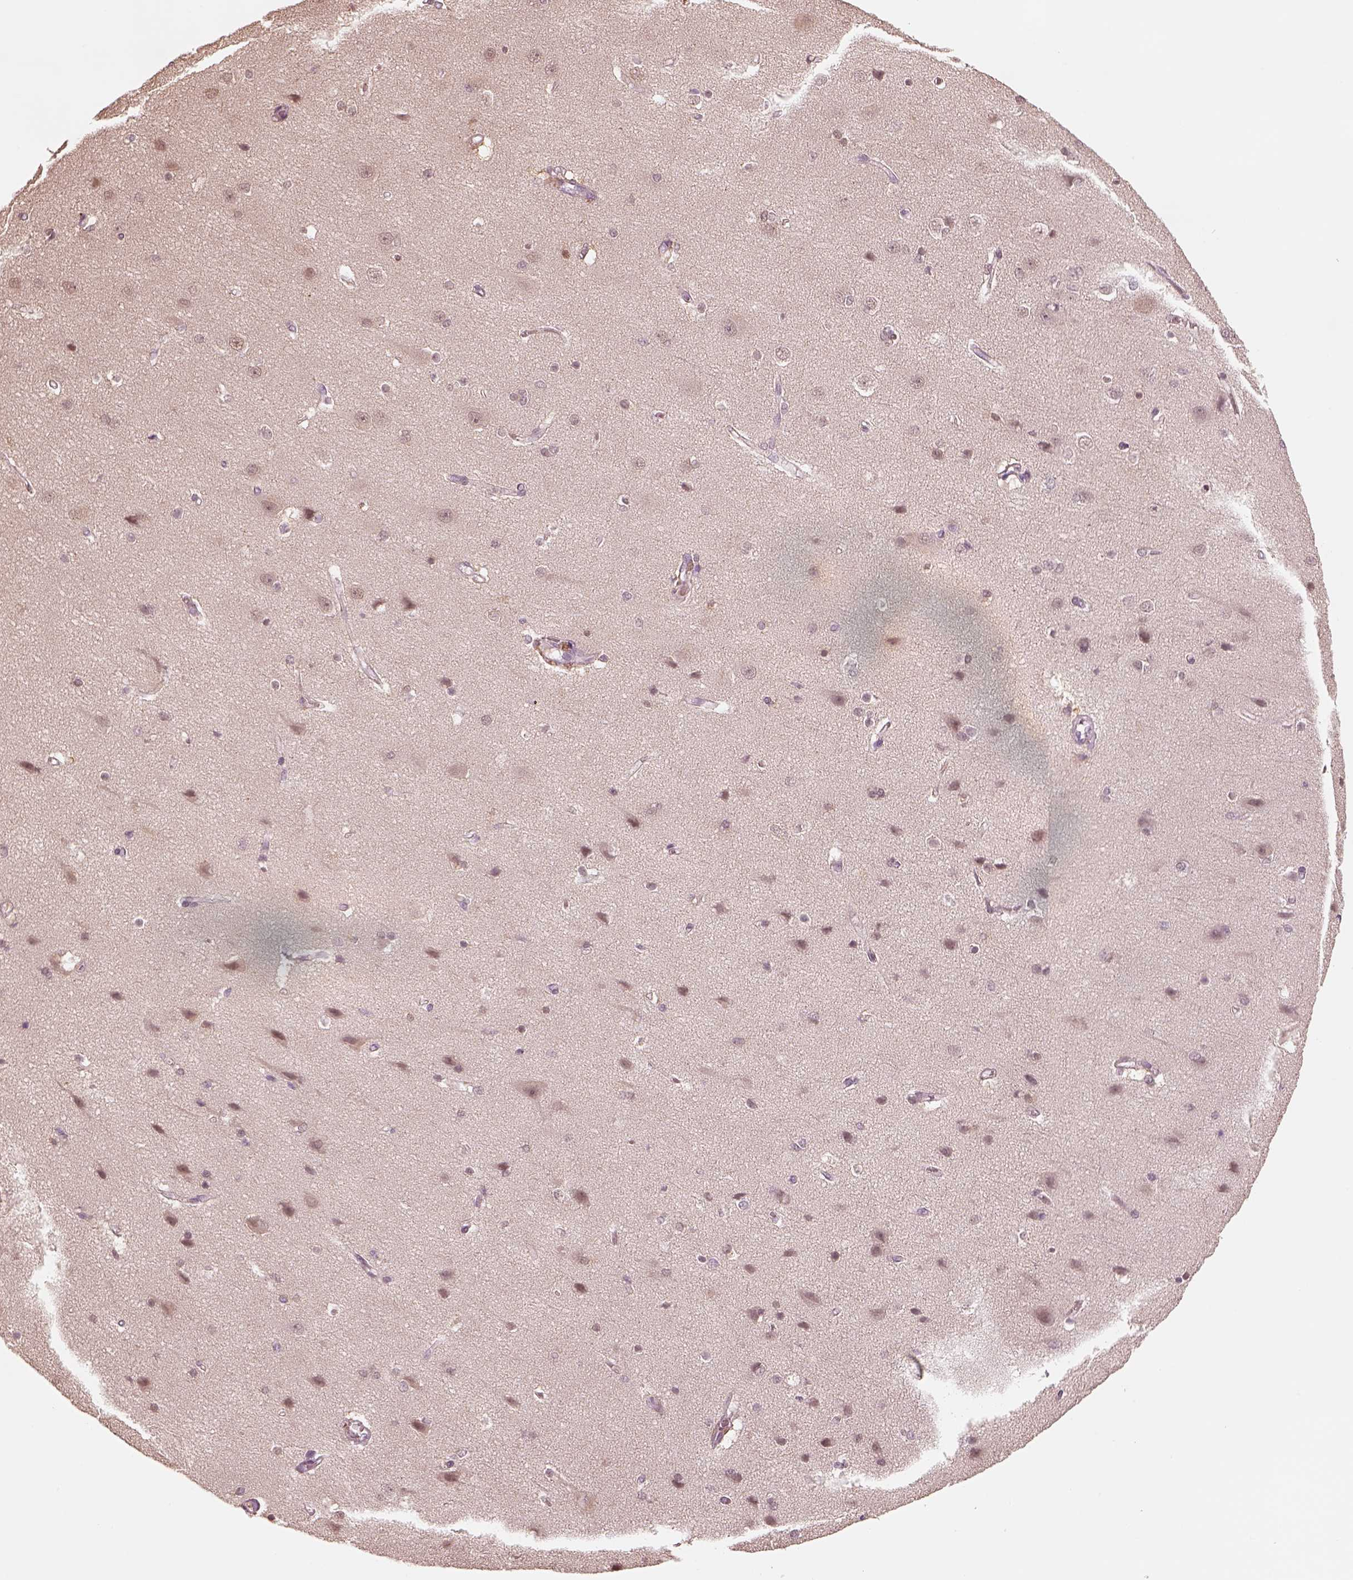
{"staining": {"intensity": "negative", "quantity": "none", "location": "none"}, "tissue": "cerebral cortex", "cell_type": "Endothelial cells", "image_type": "normal", "snomed": [{"axis": "morphology", "description": "Normal tissue, NOS"}, {"axis": "topography", "description": "Cerebral cortex"}], "caption": "Immunohistochemical staining of normal human cerebral cortex exhibits no significant expression in endothelial cells.", "gene": "EGR4", "patient": {"sex": "male", "age": 37}}